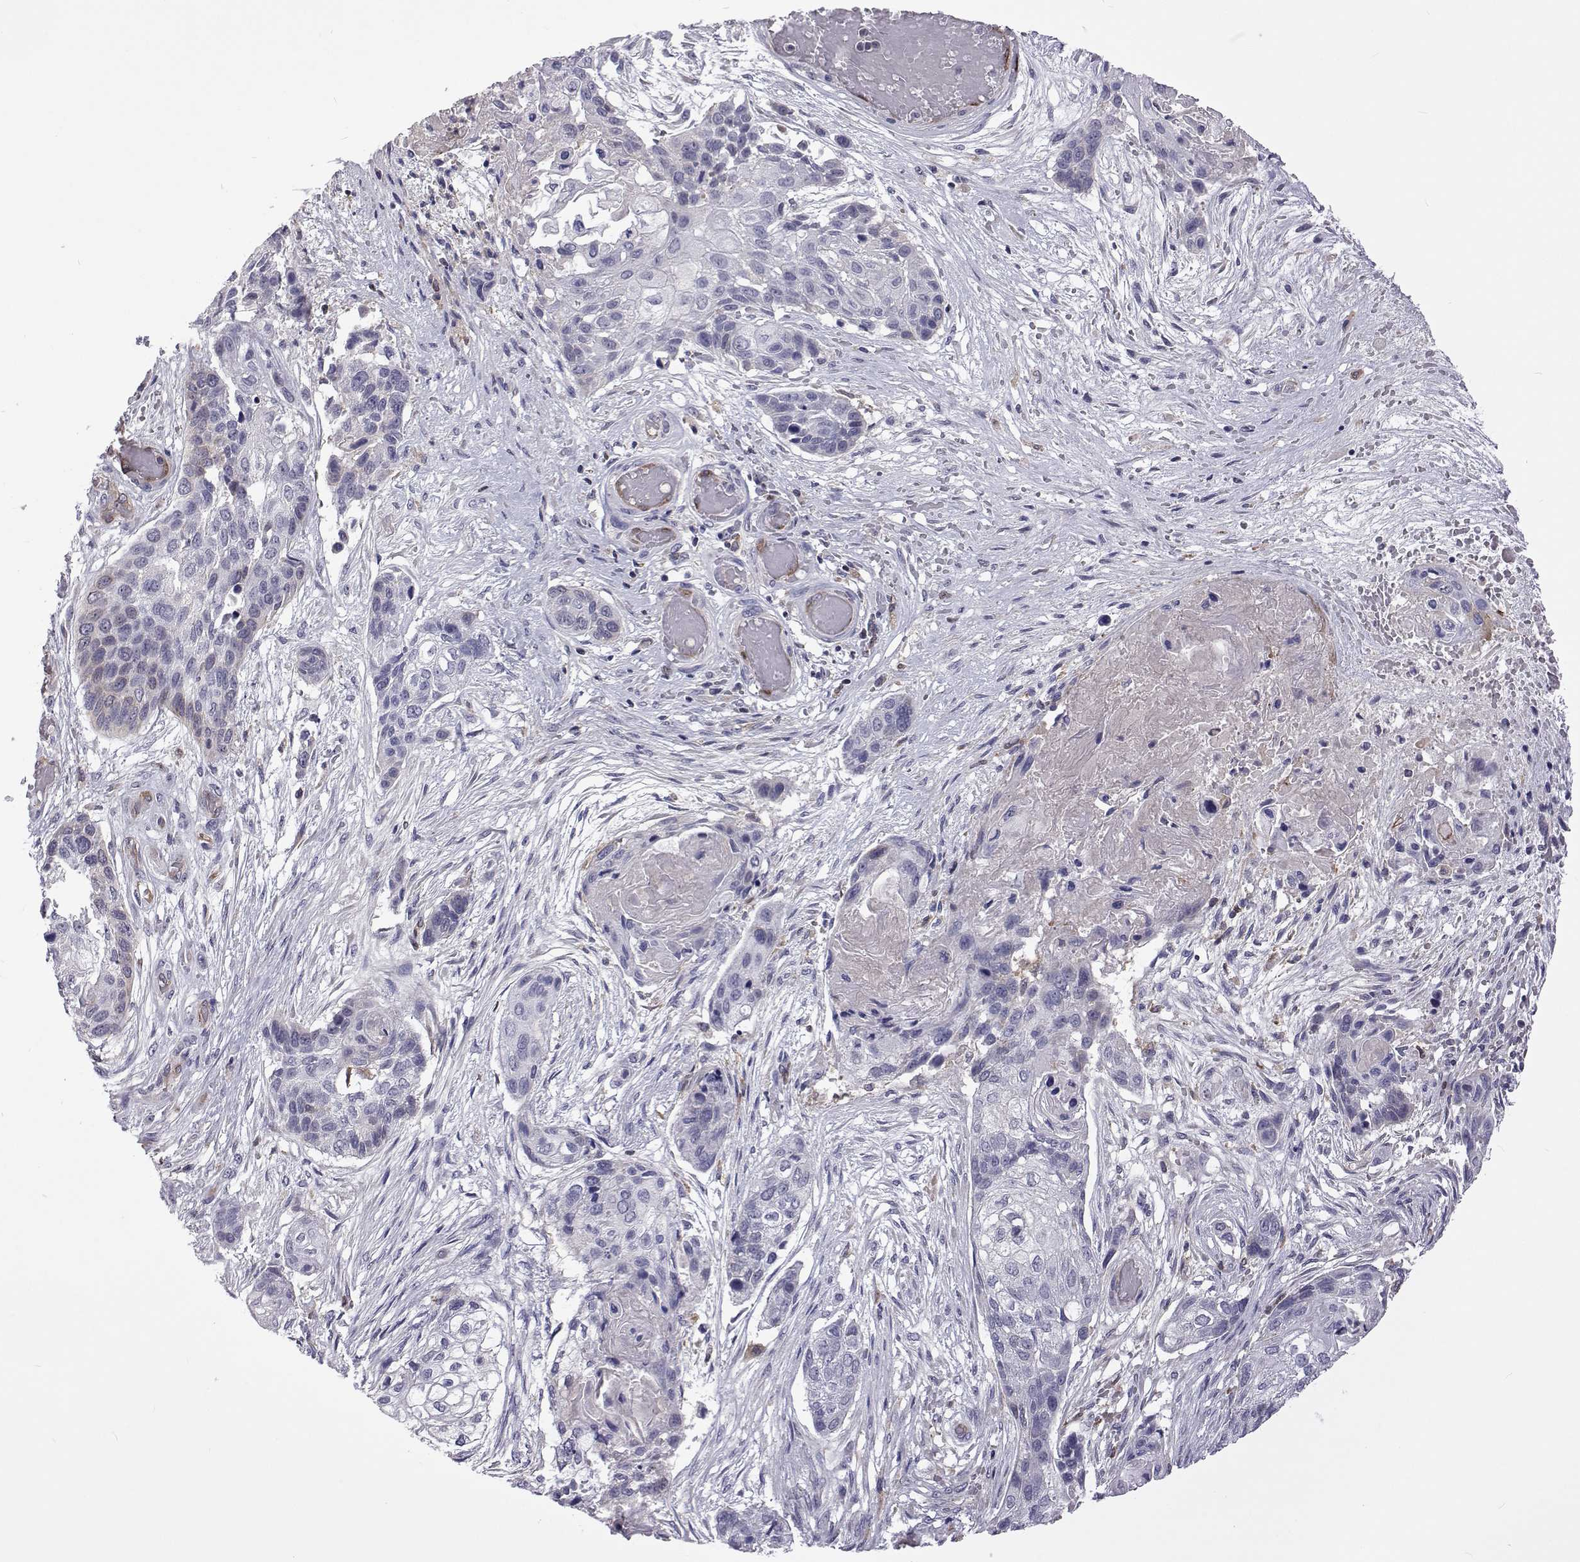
{"staining": {"intensity": "negative", "quantity": "none", "location": "none"}, "tissue": "lung cancer", "cell_type": "Tumor cells", "image_type": "cancer", "snomed": [{"axis": "morphology", "description": "Squamous cell carcinoma, NOS"}, {"axis": "topography", "description": "Lung"}], "caption": "A high-resolution micrograph shows immunohistochemistry staining of squamous cell carcinoma (lung), which demonstrates no significant positivity in tumor cells.", "gene": "TCF15", "patient": {"sex": "male", "age": 69}}